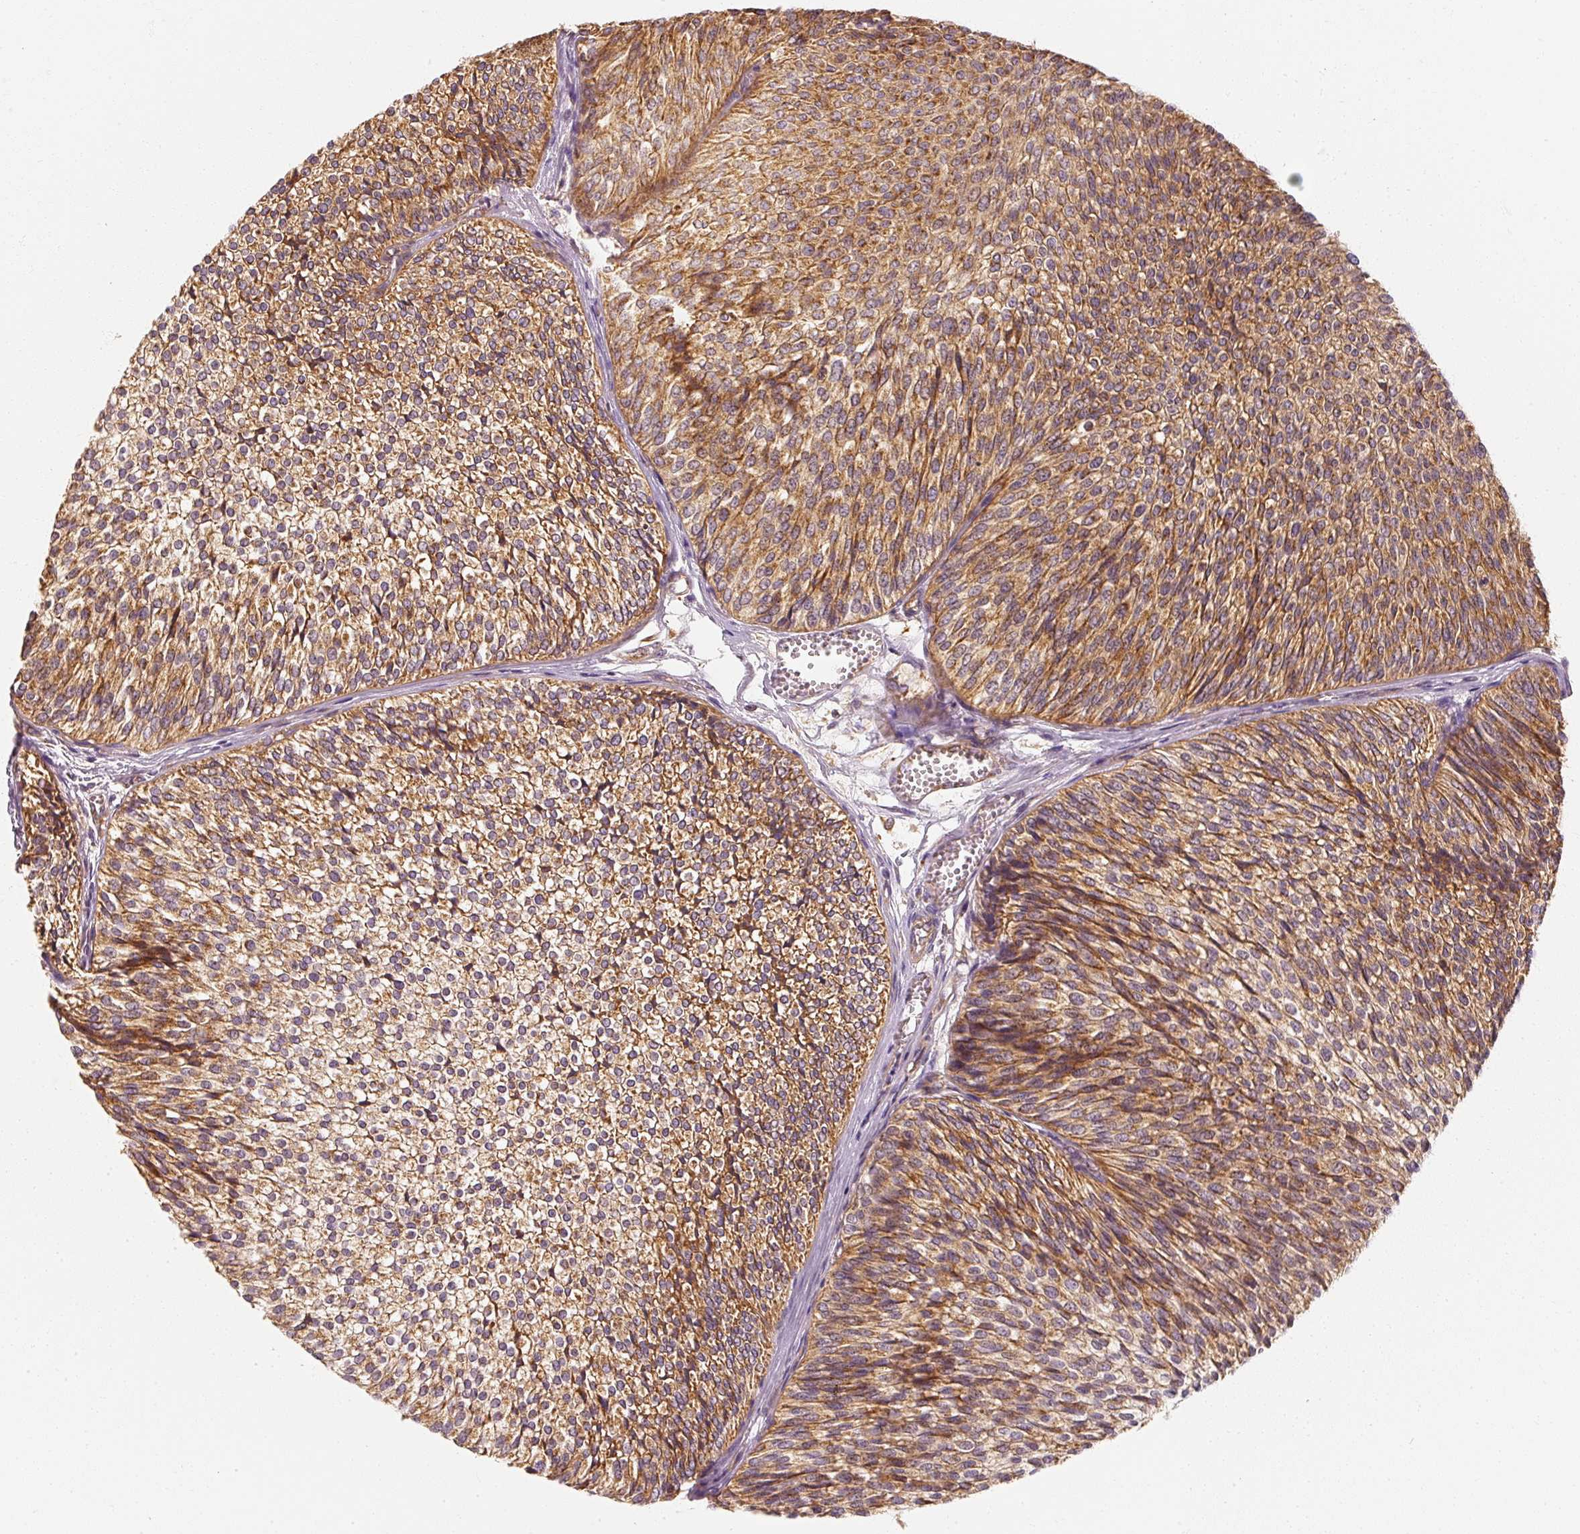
{"staining": {"intensity": "strong", "quantity": ">75%", "location": "cytoplasmic/membranous"}, "tissue": "urothelial cancer", "cell_type": "Tumor cells", "image_type": "cancer", "snomed": [{"axis": "morphology", "description": "Urothelial carcinoma, Low grade"}, {"axis": "topography", "description": "Urinary bladder"}], "caption": "About >75% of tumor cells in human low-grade urothelial carcinoma exhibit strong cytoplasmic/membranous protein positivity as visualized by brown immunohistochemical staining.", "gene": "TOMM40", "patient": {"sex": "male", "age": 91}}